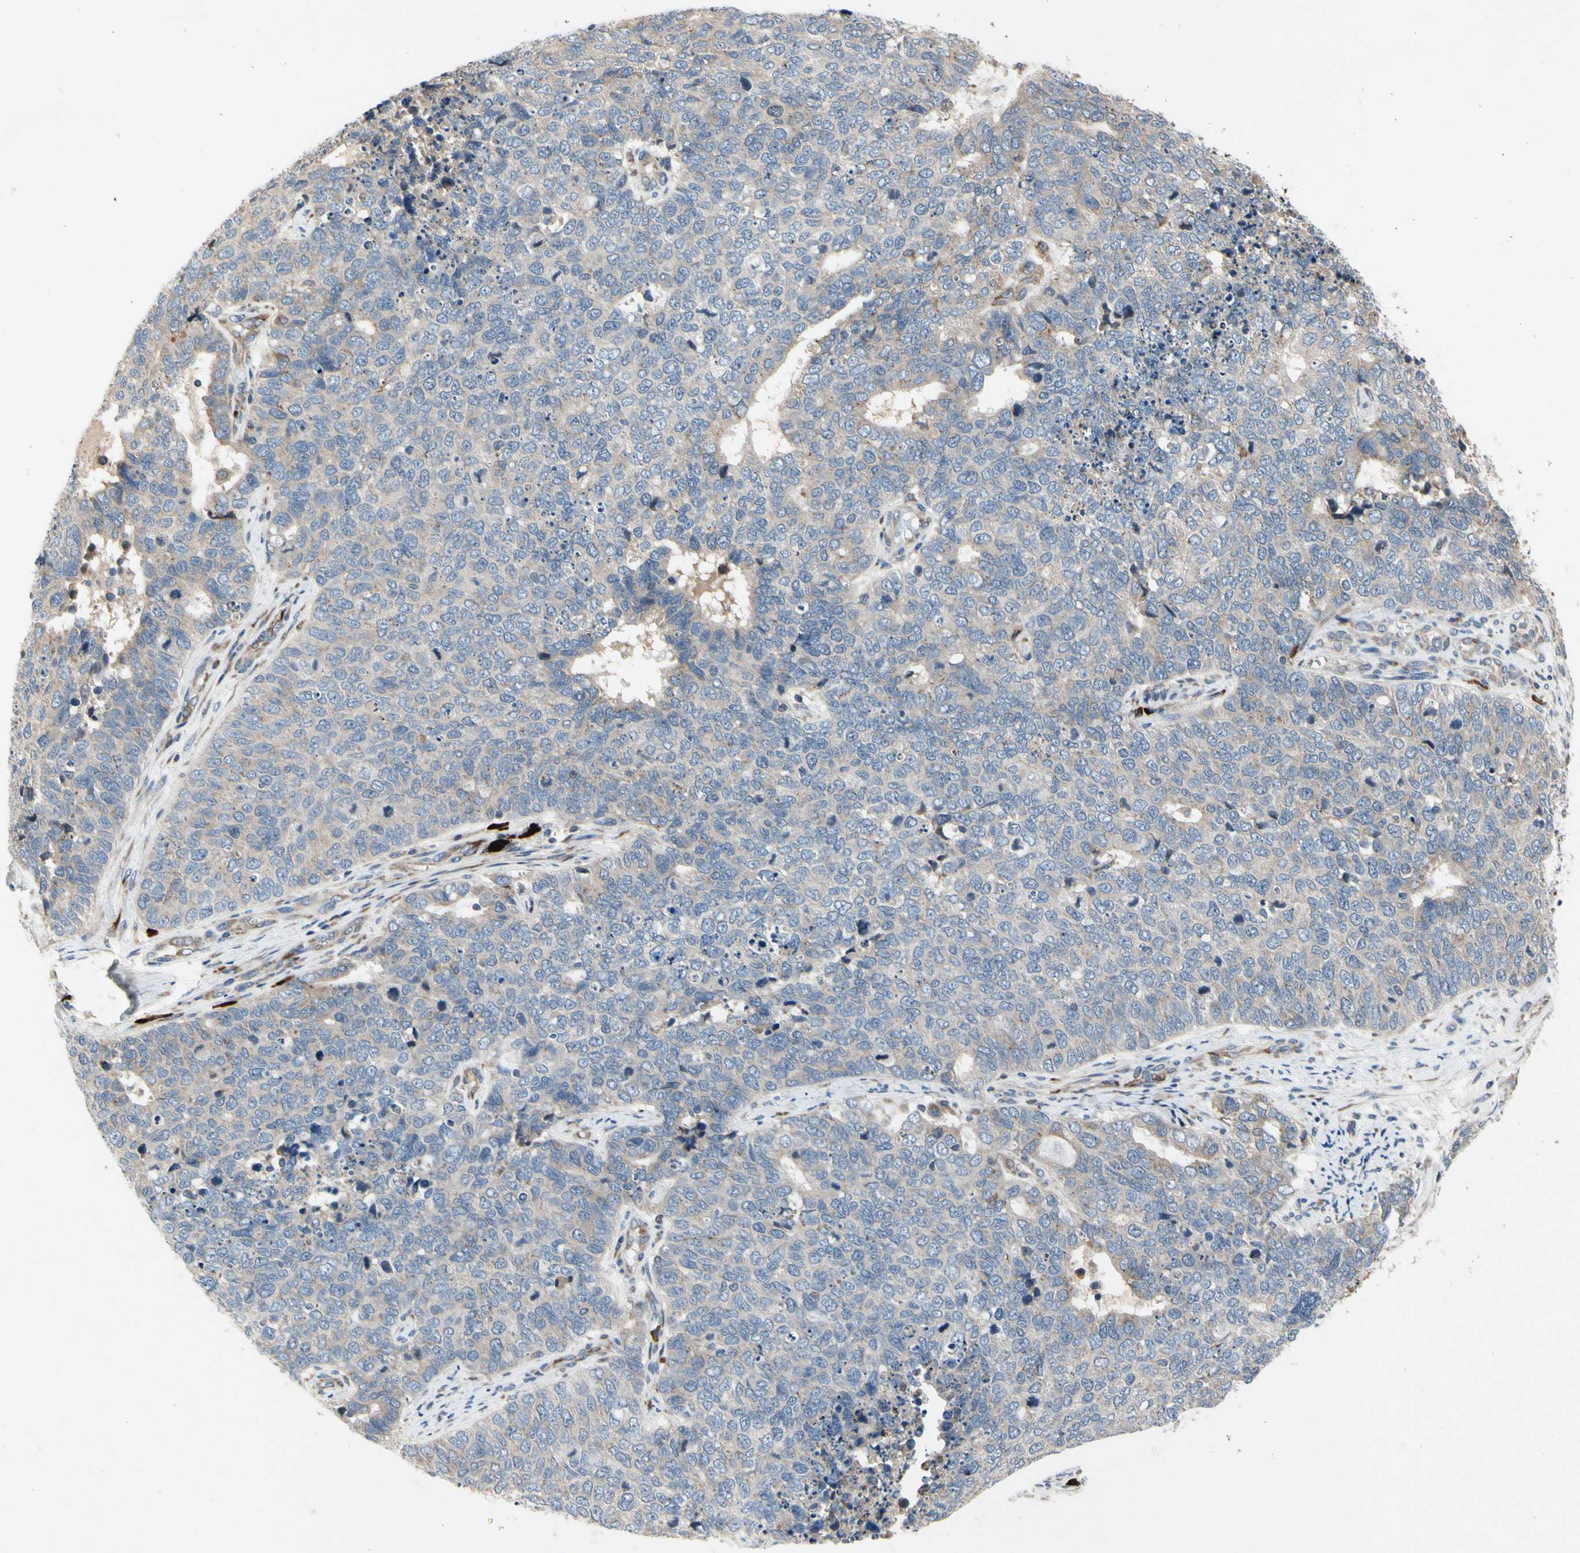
{"staining": {"intensity": "weak", "quantity": "25%-75%", "location": "cytoplasmic/membranous"}, "tissue": "cervical cancer", "cell_type": "Tumor cells", "image_type": "cancer", "snomed": [{"axis": "morphology", "description": "Squamous cell carcinoma, NOS"}, {"axis": "topography", "description": "Cervix"}], "caption": "Cervical cancer (squamous cell carcinoma) stained with a protein marker shows weak staining in tumor cells.", "gene": "MMEL1", "patient": {"sex": "female", "age": 63}}